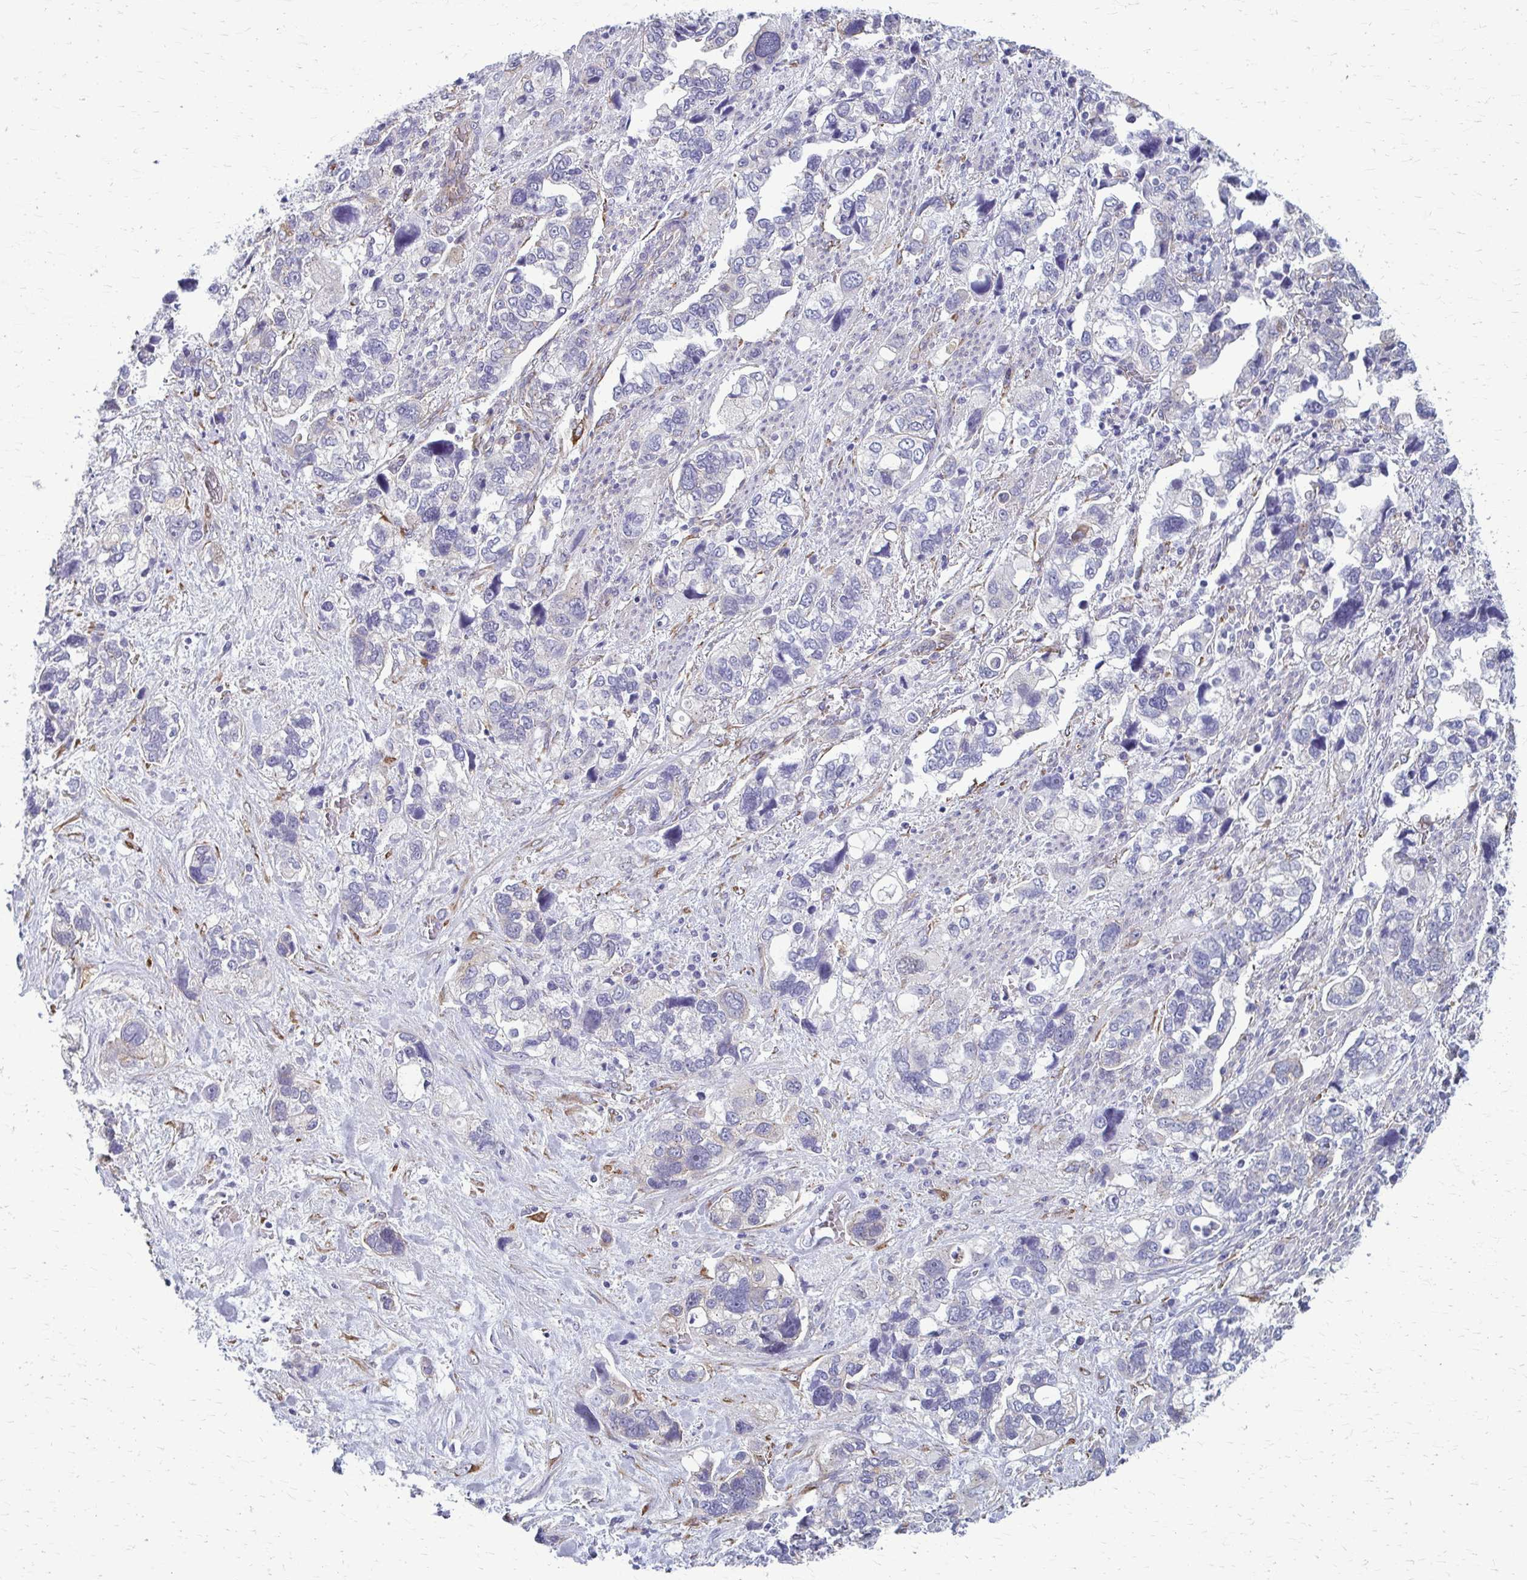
{"staining": {"intensity": "negative", "quantity": "none", "location": "none"}, "tissue": "stomach cancer", "cell_type": "Tumor cells", "image_type": "cancer", "snomed": [{"axis": "morphology", "description": "Adenocarcinoma, NOS"}, {"axis": "topography", "description": "Stomach, upper"}], "caption": "Tumor cells show no significant expression in stomach cancer (adenocarcinoma).", "gene": "DEPP1", "patient": {"sex": "female", "age": 81}}